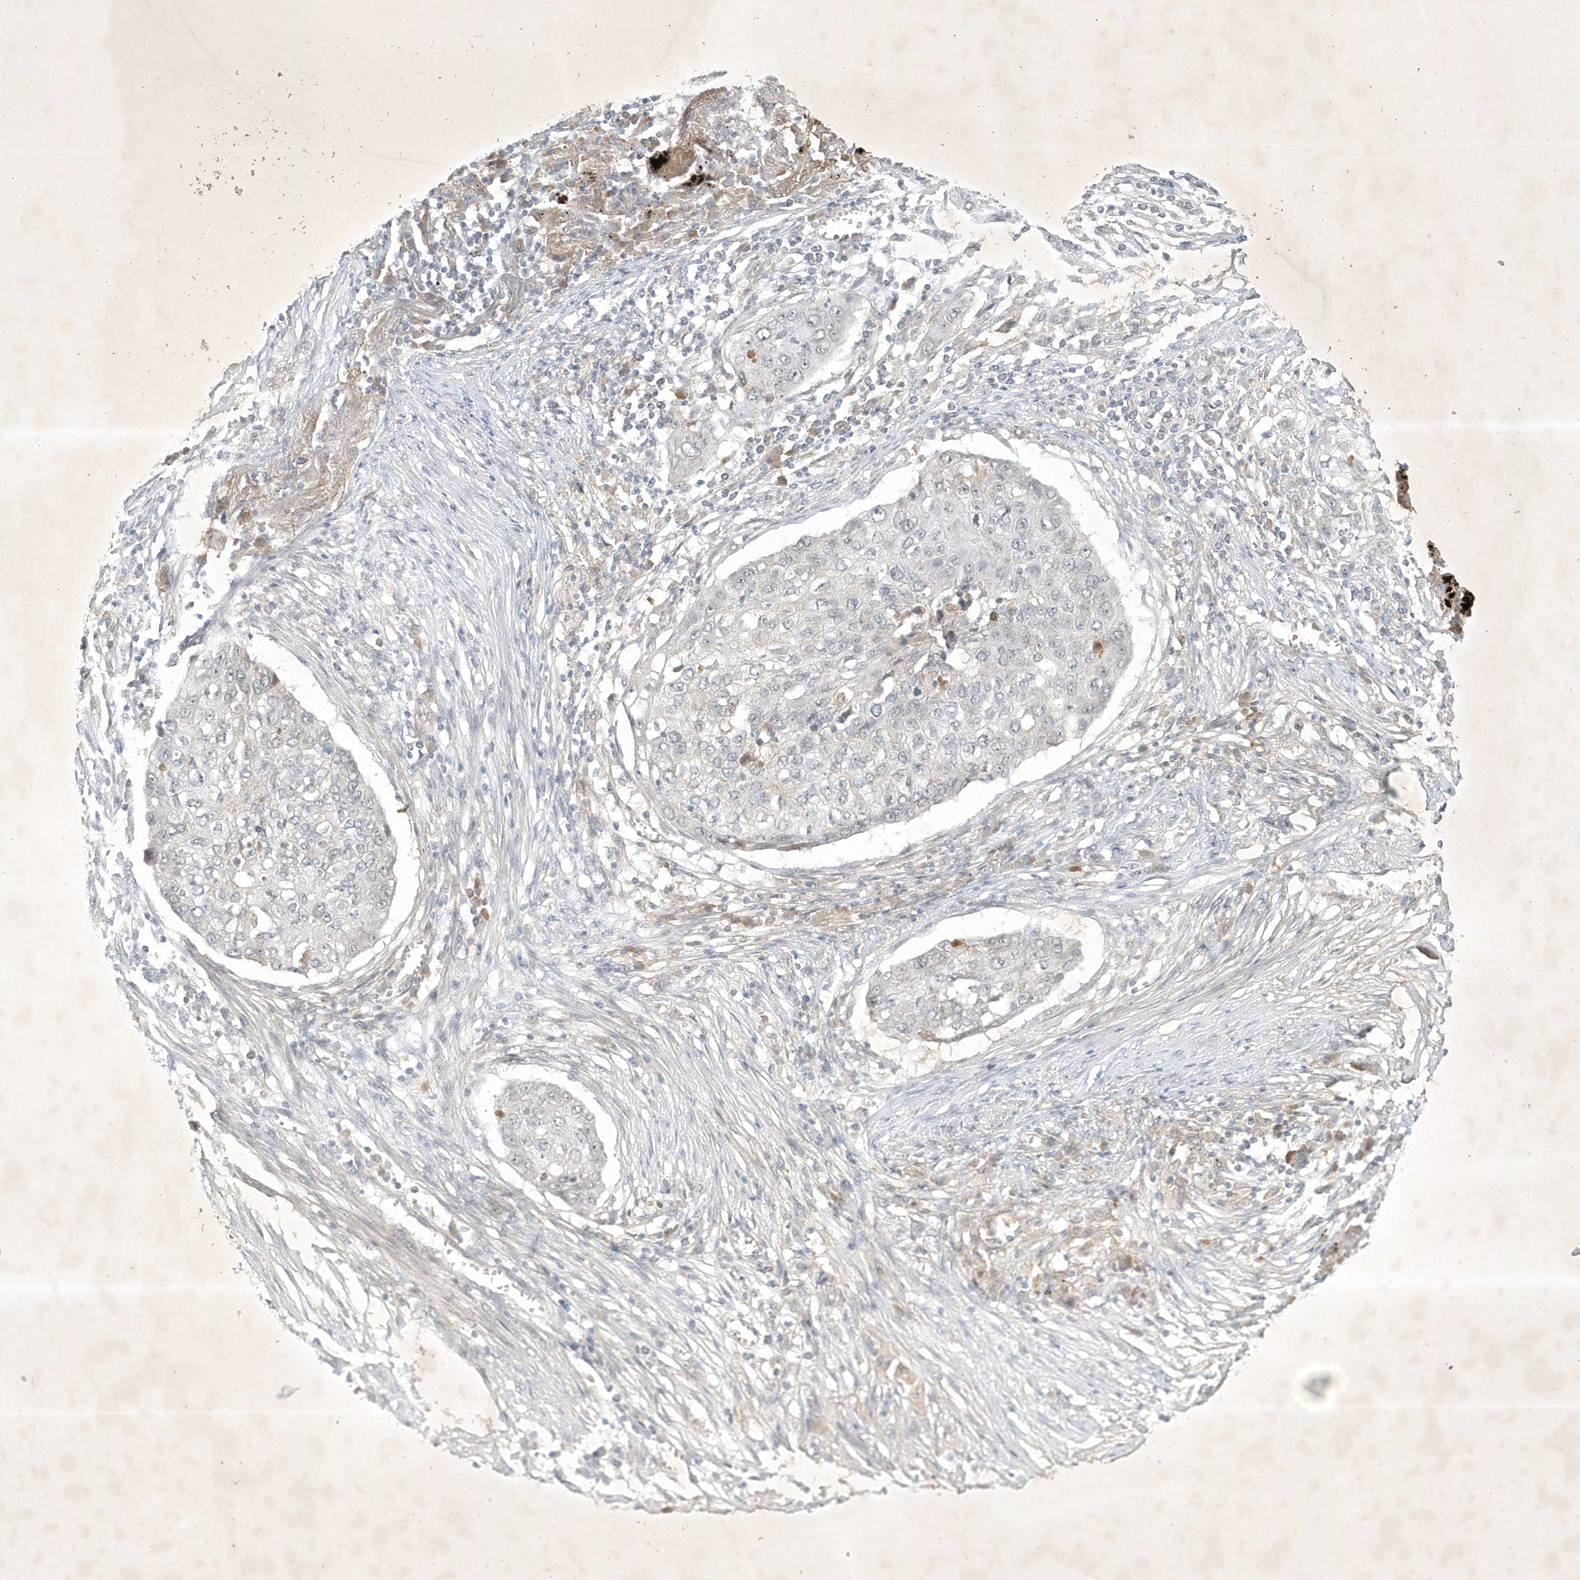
{"staining": {"intensity": "negative", "quantity": "none", "location": "none"}, "tissue": "lung cancer", "cell_type": "Tumor cells", "image_type": "cancer", "snomed": [{"axis": "morphology", "description": "Squamous cell carcinoma, NOS"}, {"axis": "topography", "description": "Lung"}], "caption": "Immunohistochemistry (IHC) of squamous cell carcinoma (lung) shows no staining in tumor cells. Nuclei are stained in blue.", "gene": "BOD1", "patient": {"sex": "female", "age": 63}}